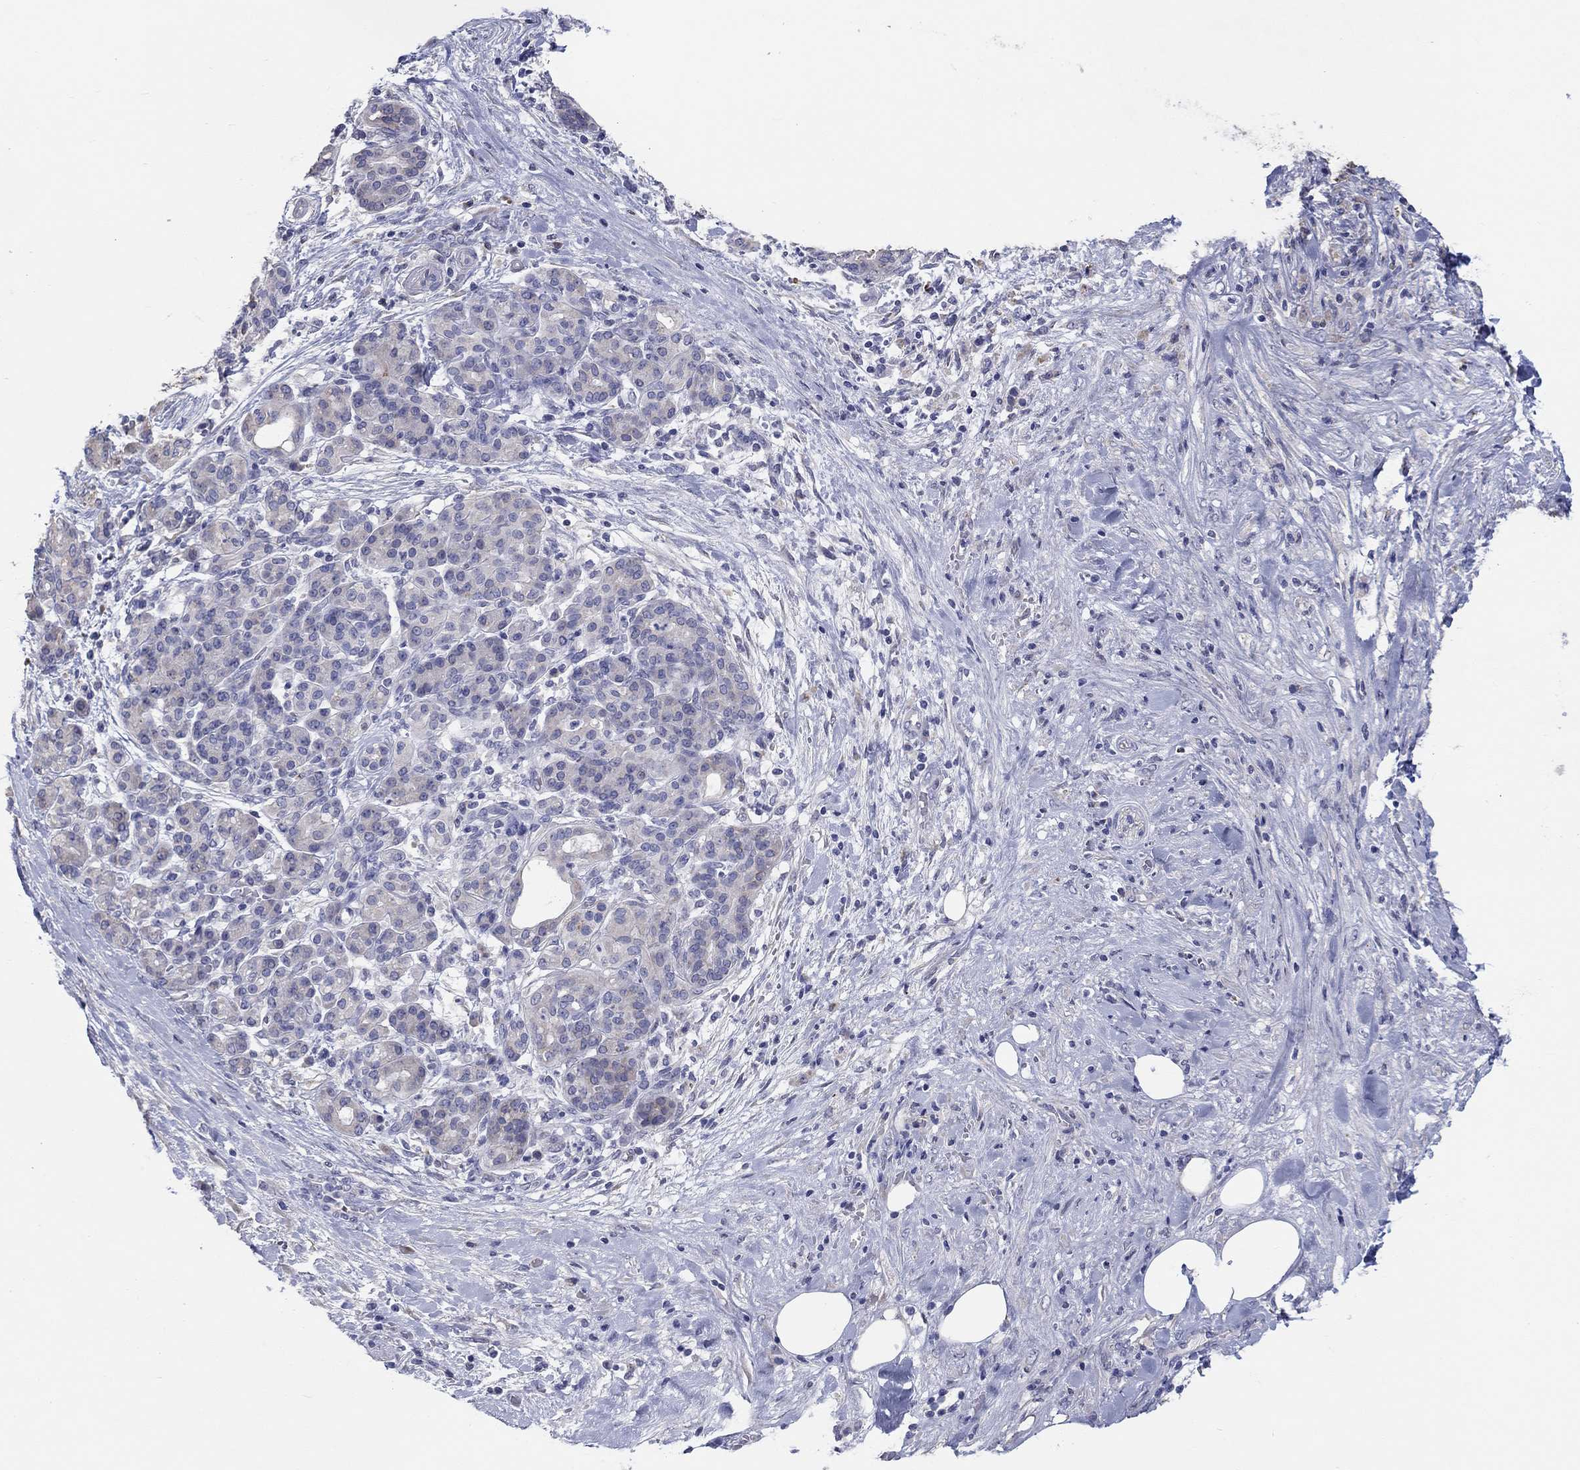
{"staining": {"intensity": "negative", "quantity": "none", "location": "none"}, "tissue": "pancreatic cancer", "cell_type": "Tumor cells", "image_type": "cancer", "snomed": [{"axis": "morphology", "description": "Adenocarcinoma, NOS"}, {"axis": "topography", "description": "Pancreas"}], "caption": "The image reveals no significant positivity in tumor cells of pancreatic cancer (adenocarcinoma). Nuclei are stained in blue.", "gene": "LRRC4C", "patient": {"sex": "male", "age": 44}}